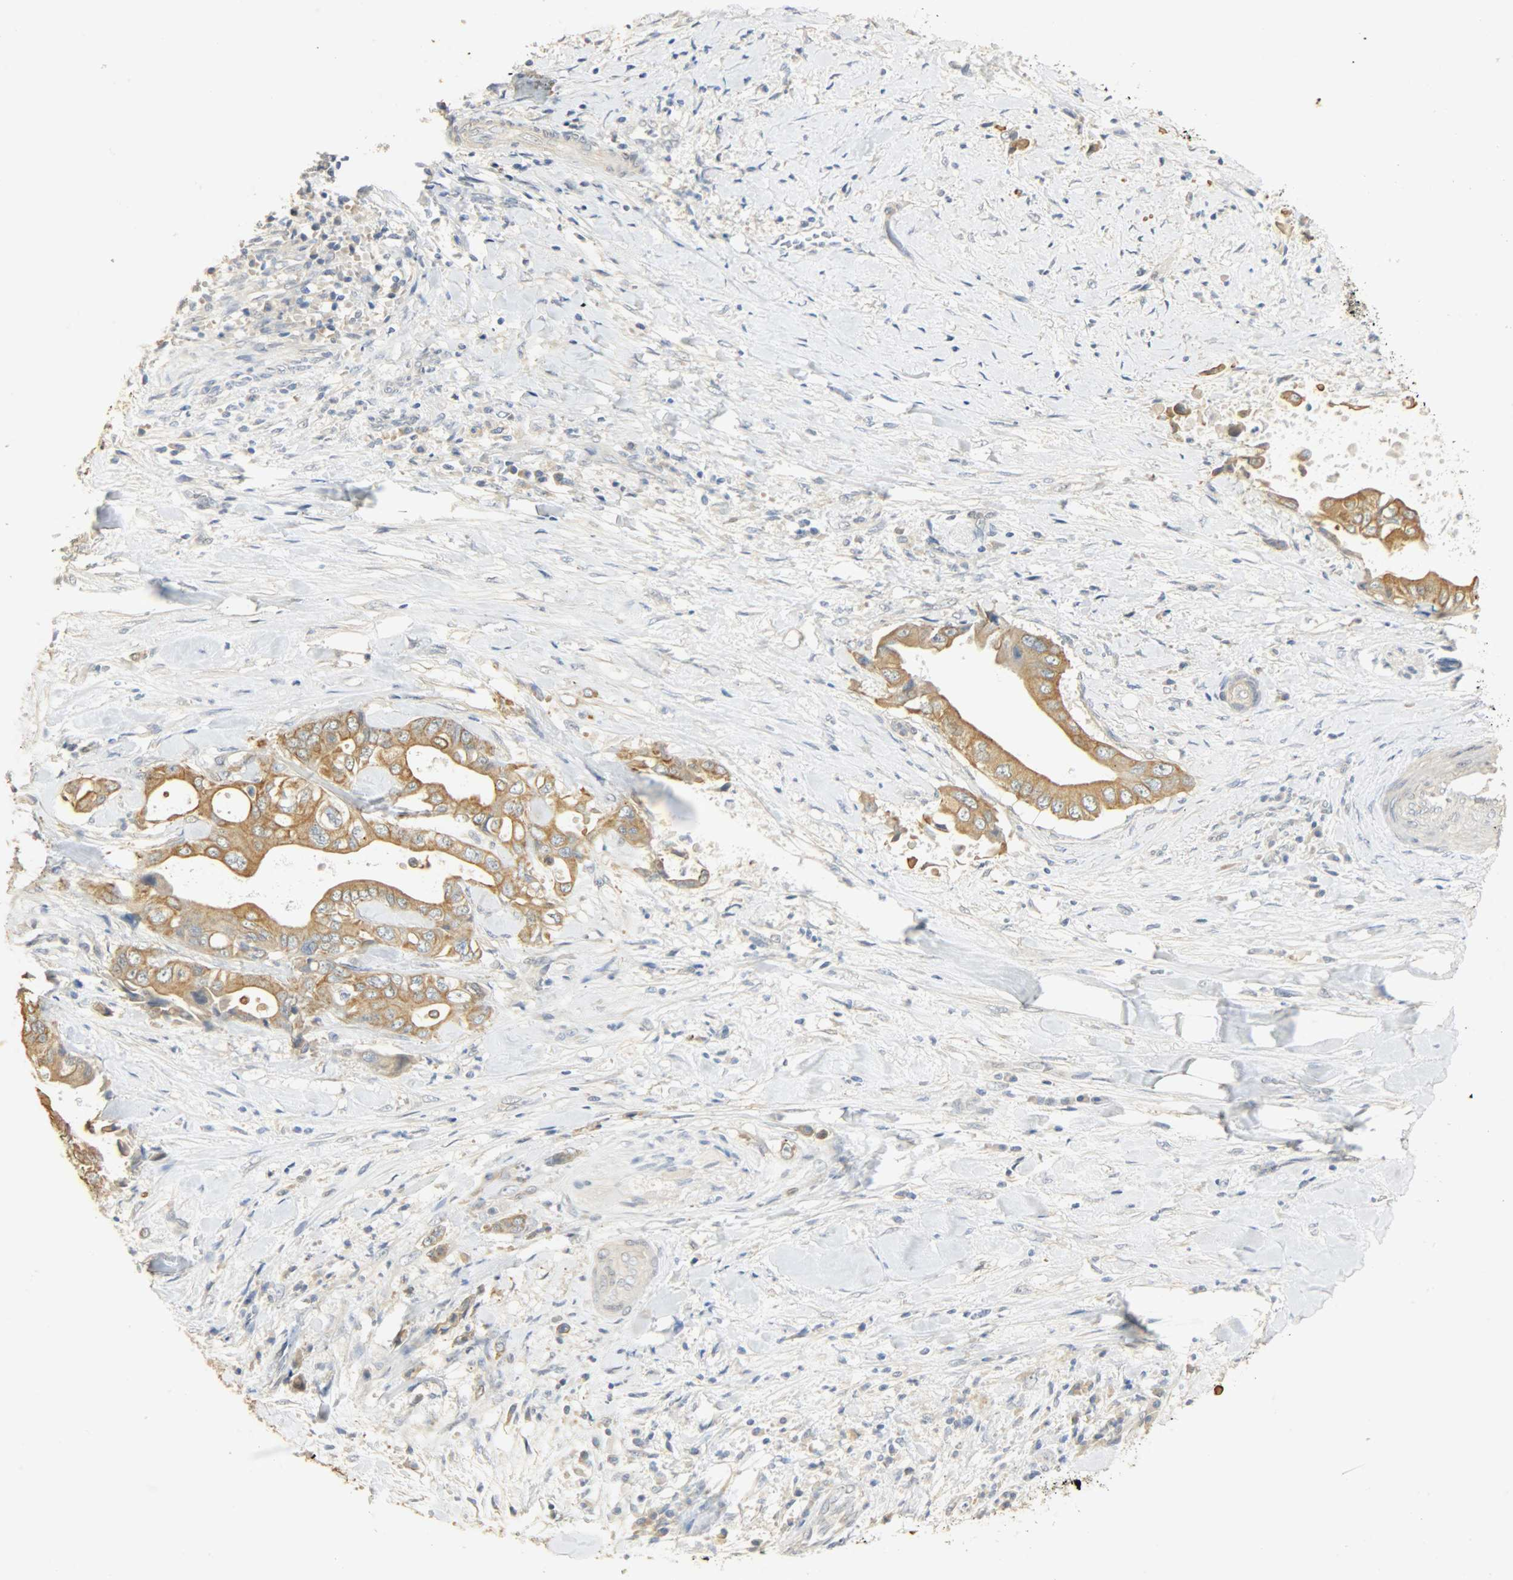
{"staining": {"intensity": "moderate", "quantity": ">75%", "location": "cytoplasmic/membranous"}, "tissue": "liver cancer", "cell_type": "Tumor cells", "image_type": "cancer", "snomed": [{"axis": "morphology", "description": "Cholangiocarcinoma"}, {"axis": "topography", "description": "Liver"}], "caption": "An immunohistochemistry photomicrograph of tumor tissue is shown. Protein staining in brown highlights moderate cytoplasmic/membranous positivity in liver cancer (cholangiocarcinoma) within tumor cells.", "gene": "USP13", "patient": {"sex": "male", "age": 58}}